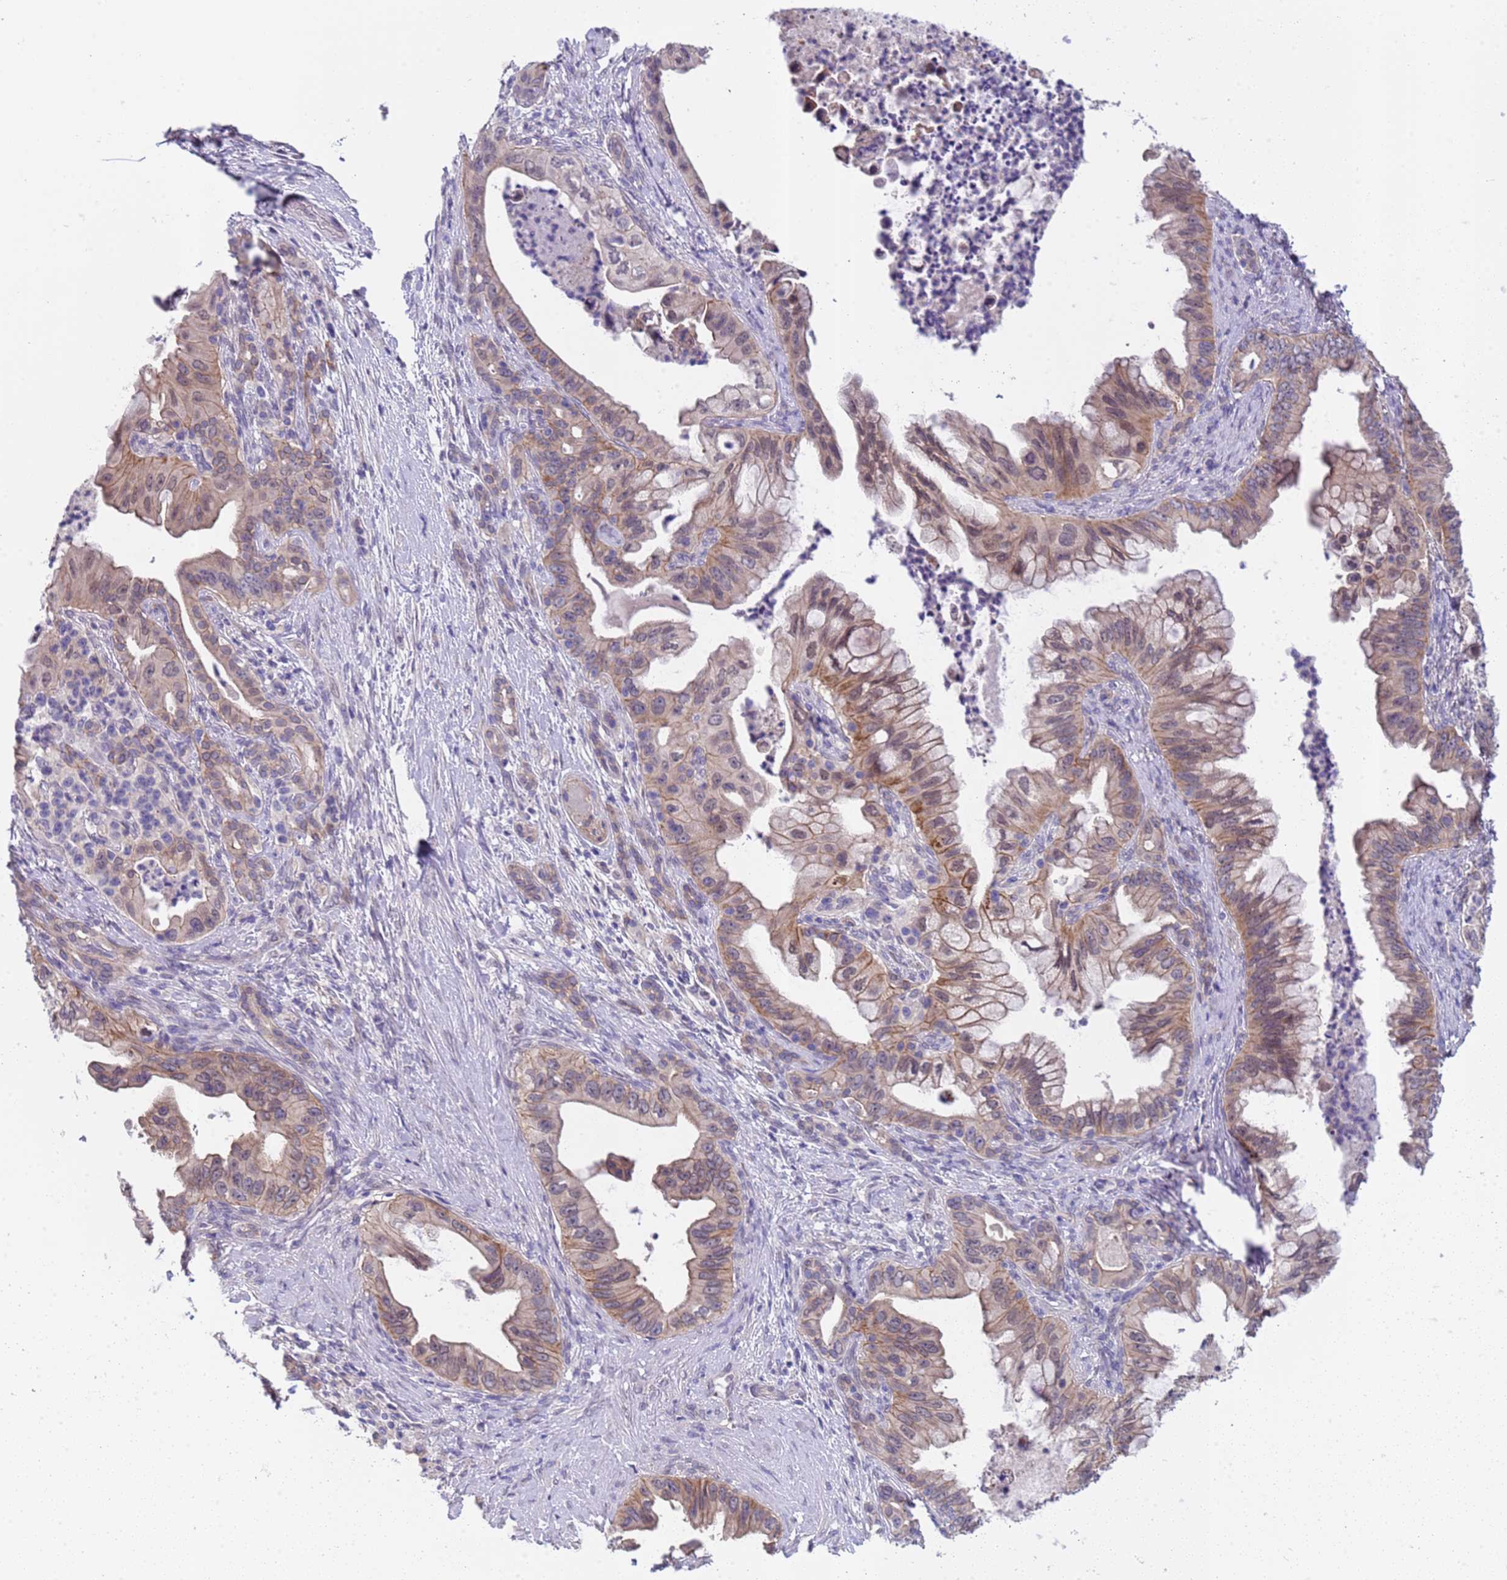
{"staining": {"intensity": "moderate", "quantity": "25%-75%", "location": "cytoplasmic/membranous,nuclear"}, "tissue": "pancreatic cancer", "cell_type": "Tumor cells", "image_type": "cancer", "snomed": [{"axis": "morphology", "description": "Adenocarcinoma, NOS"}, {"axis": "topography", "description": "Pancreas"}], "caption": "A brown stain highlights moderate cytoplasmic/membranous and nuclear staining of a protein in human pancreatic cancer tumor cells. Using DAB (3,3'-diaminobenzidine) (brown) and hematoxylin (blue) stains, captured at high magnification using brightfield microscopy.", "gene": "TRMT10A", "patient": {"sex": "male", "age": 58}}